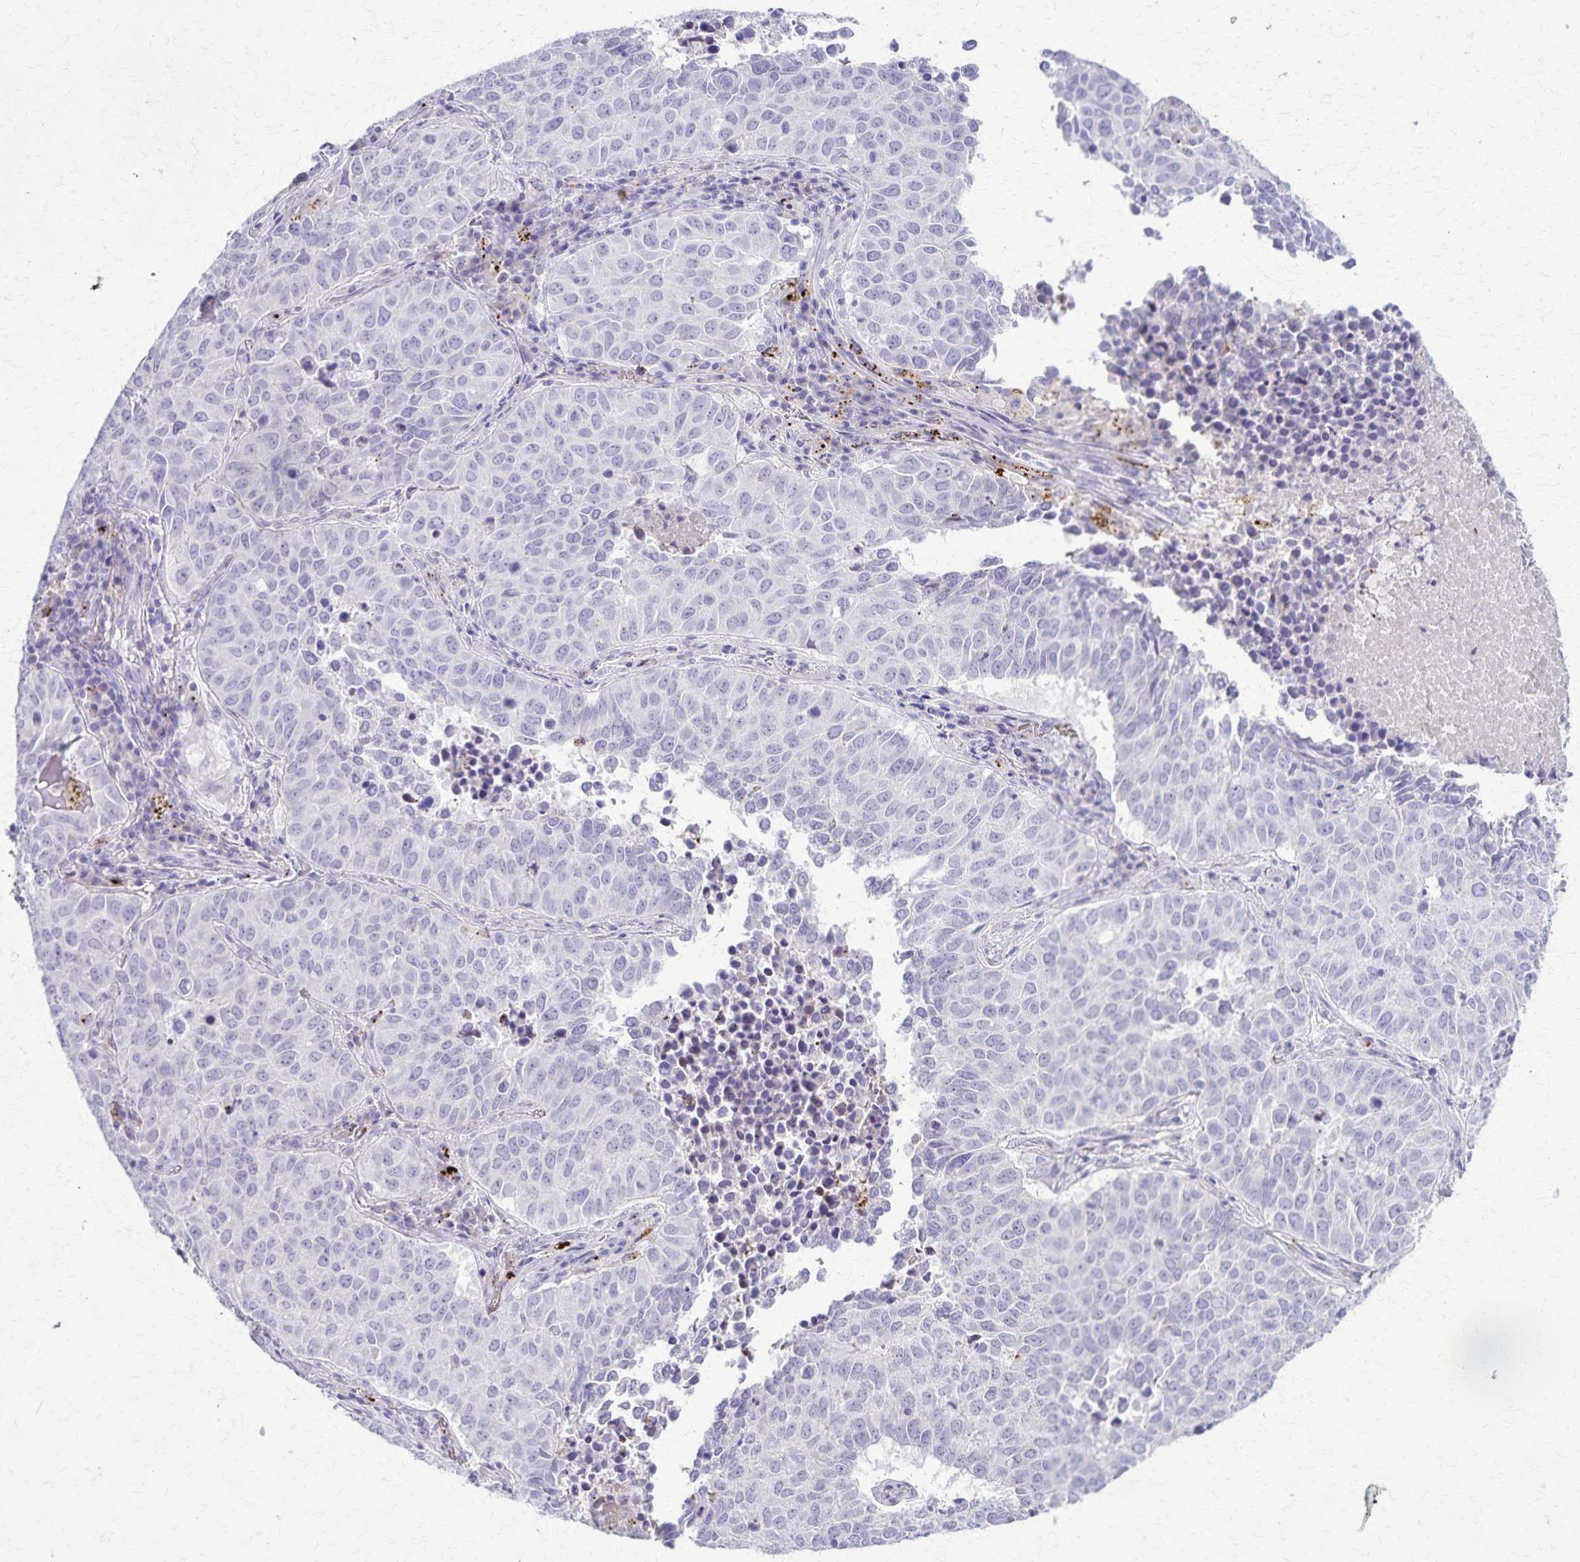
{"staining": {"intensity": "negative", "quantity": "none", "location": "none"}, "tissue": "lung cancer", "cell_type": "Tumor cells", "image_type": "cancer", "snomed": [{"axis": "morphology", "description": "Adenocarcinoma, NOS"}, {"axis": "topography", "description": "Lung"}], "caption": "Lung adenocarcinoma was stained to show a protein in brown. There is no significant expression in tumor cells.", "gene": "TMEM60", "patient": {"sex": "female", "age": 50}}